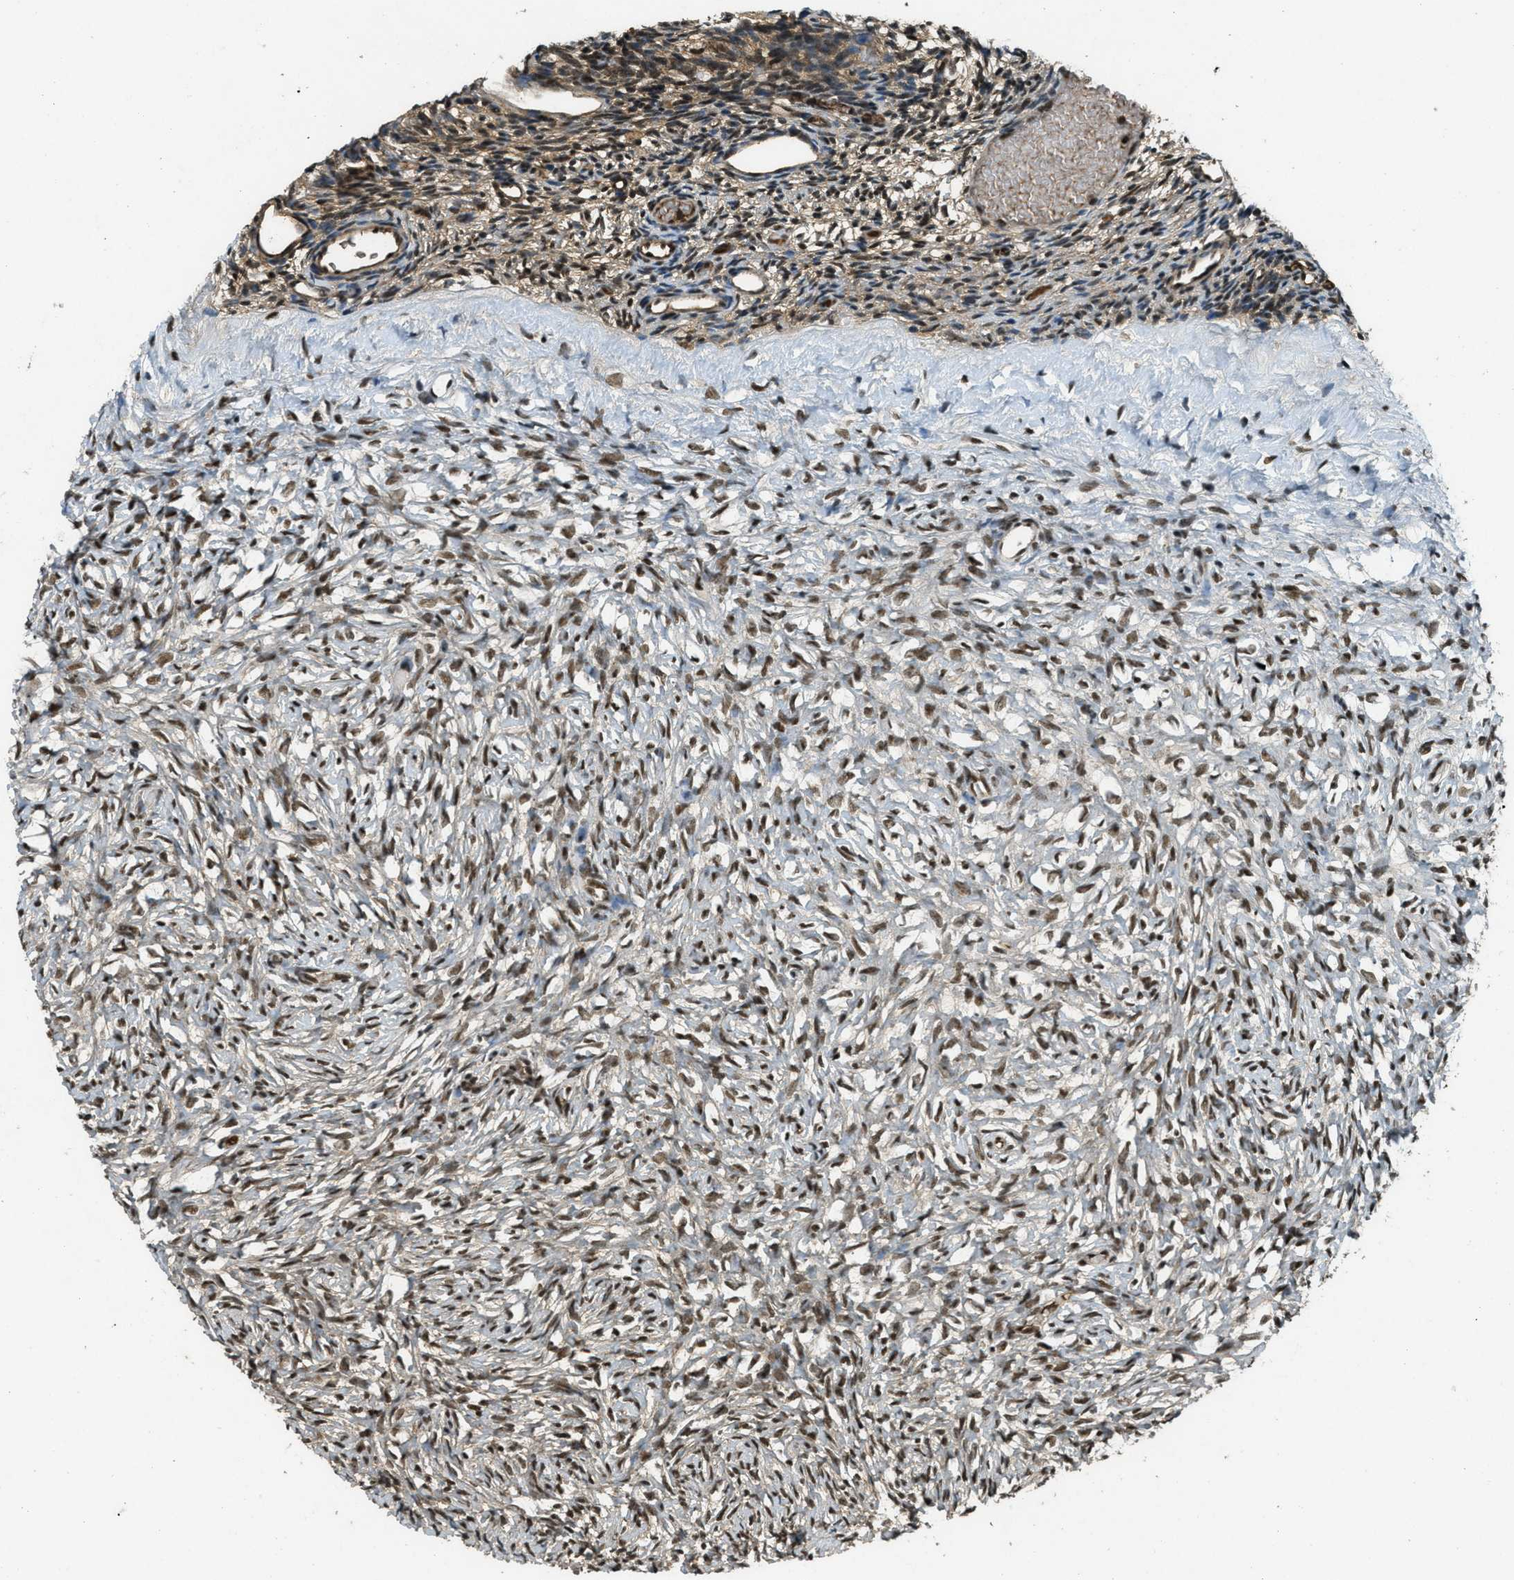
{"staining": {"intensity": "moderate", "quantity": ">75%", "location": "nuclear"}, "tissue": "ovary", "cell_type": "Ovarian stroma cells", "image_type": "normal", "snomed": [{"axis": "morphology", "description": "Normal tissue, NOS"}, {"axis": "topography", "description": "Ovary"}], "caption": "High-power microscopy captured an immunohistochemistry photomicrograph of normal ovary, revealing moderate nuclear expression in about >75% of ovarian stroma cells. The staining was performed using DAB to visualize the protein expression in brown, while the nuclei were stained in blue with hematoxylin (Magnification: 20x).", "gene": "ZNF148", "patient": {"sex": "female", "age": 35}}